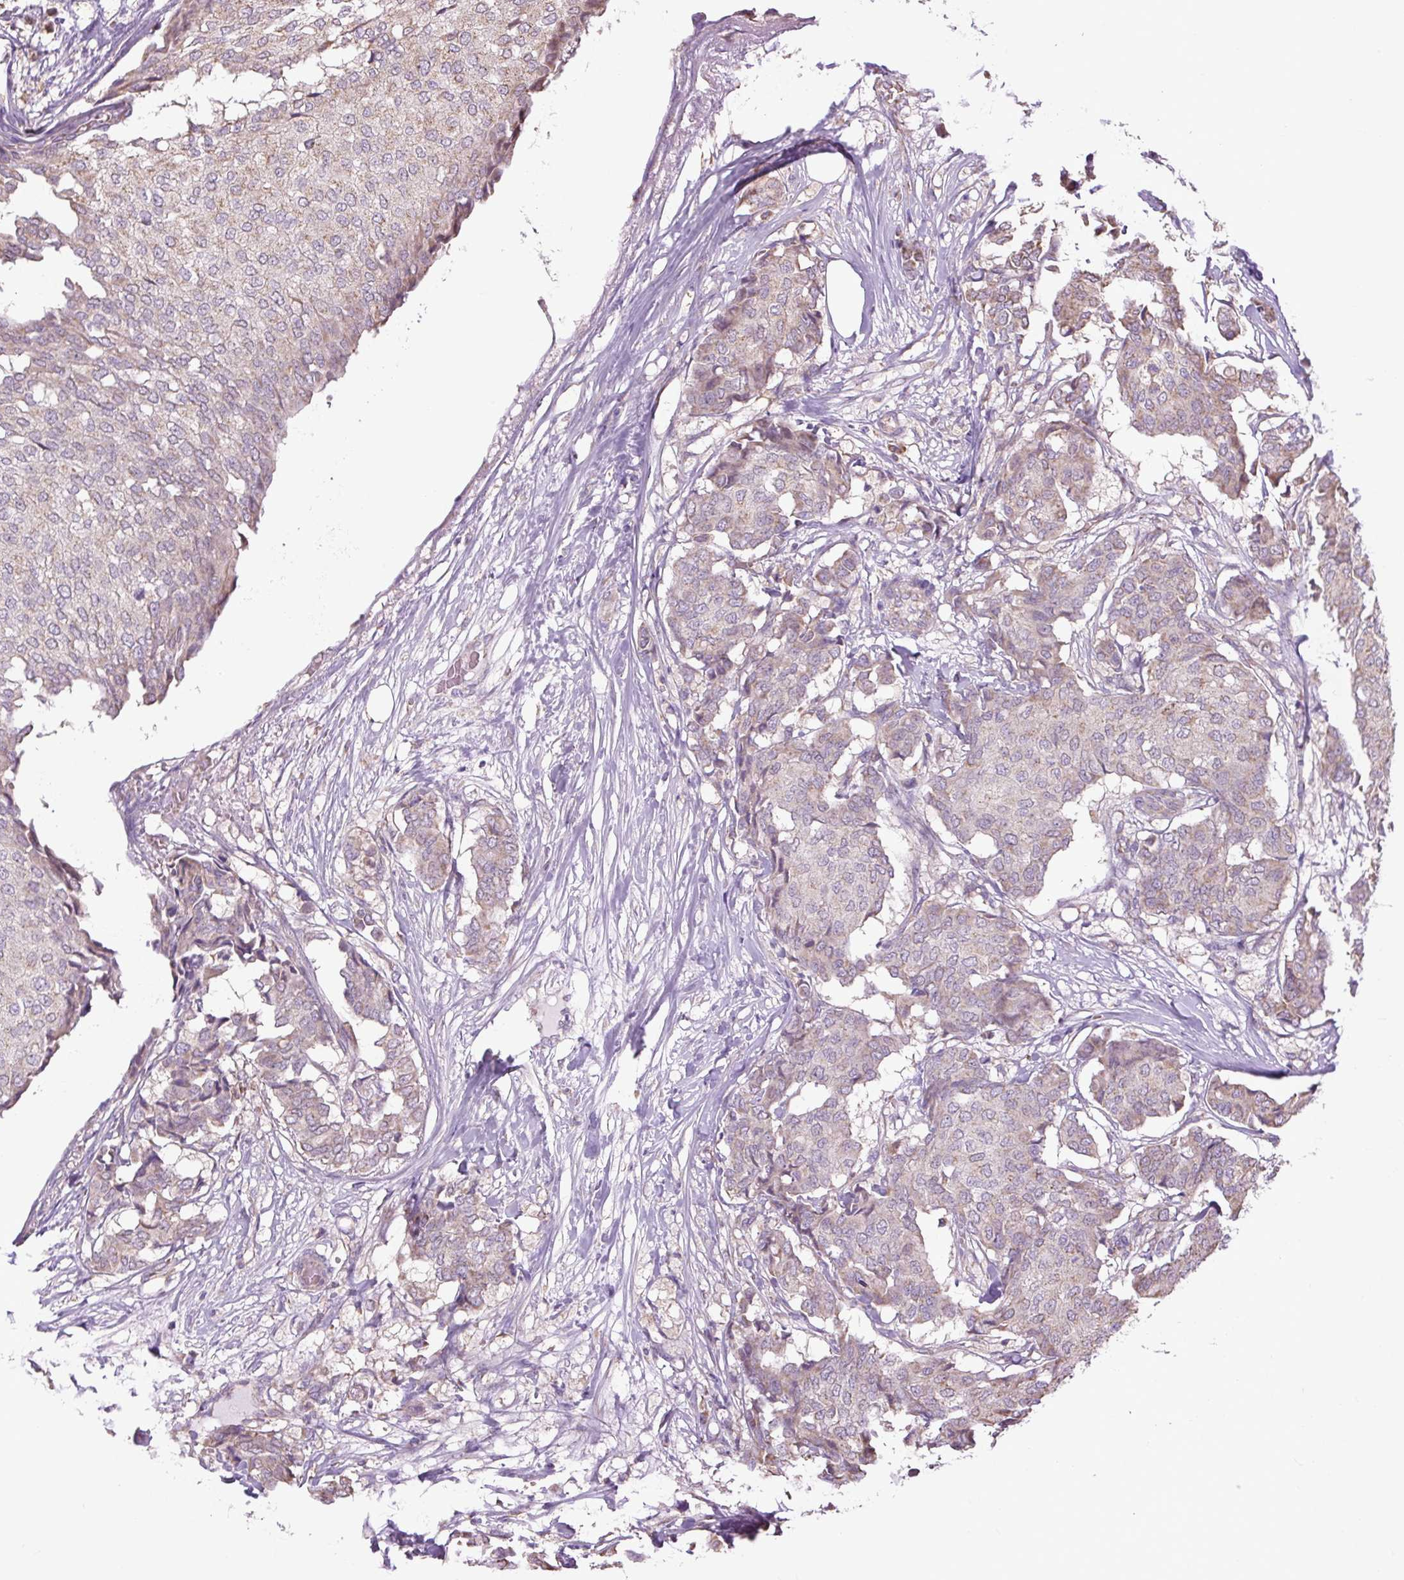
{"staining": {"intensity": "weak", "quantity": "<25%", "location": "cytoplasmic/membranous"}, "tissue": "breast cancer", "cell_type": "Tumor cells", "image_type": "cancer", "snomed": [{"axis": "morphology", "description": "Duct carcinoma"}, {"axis": "topography", "description": "Breast"}], "caption": "The histopathology image displays no staining of tumor cells in breast cancer.", "gene": "PLCG1", "patient": {"sex": "female", "age": 75}}